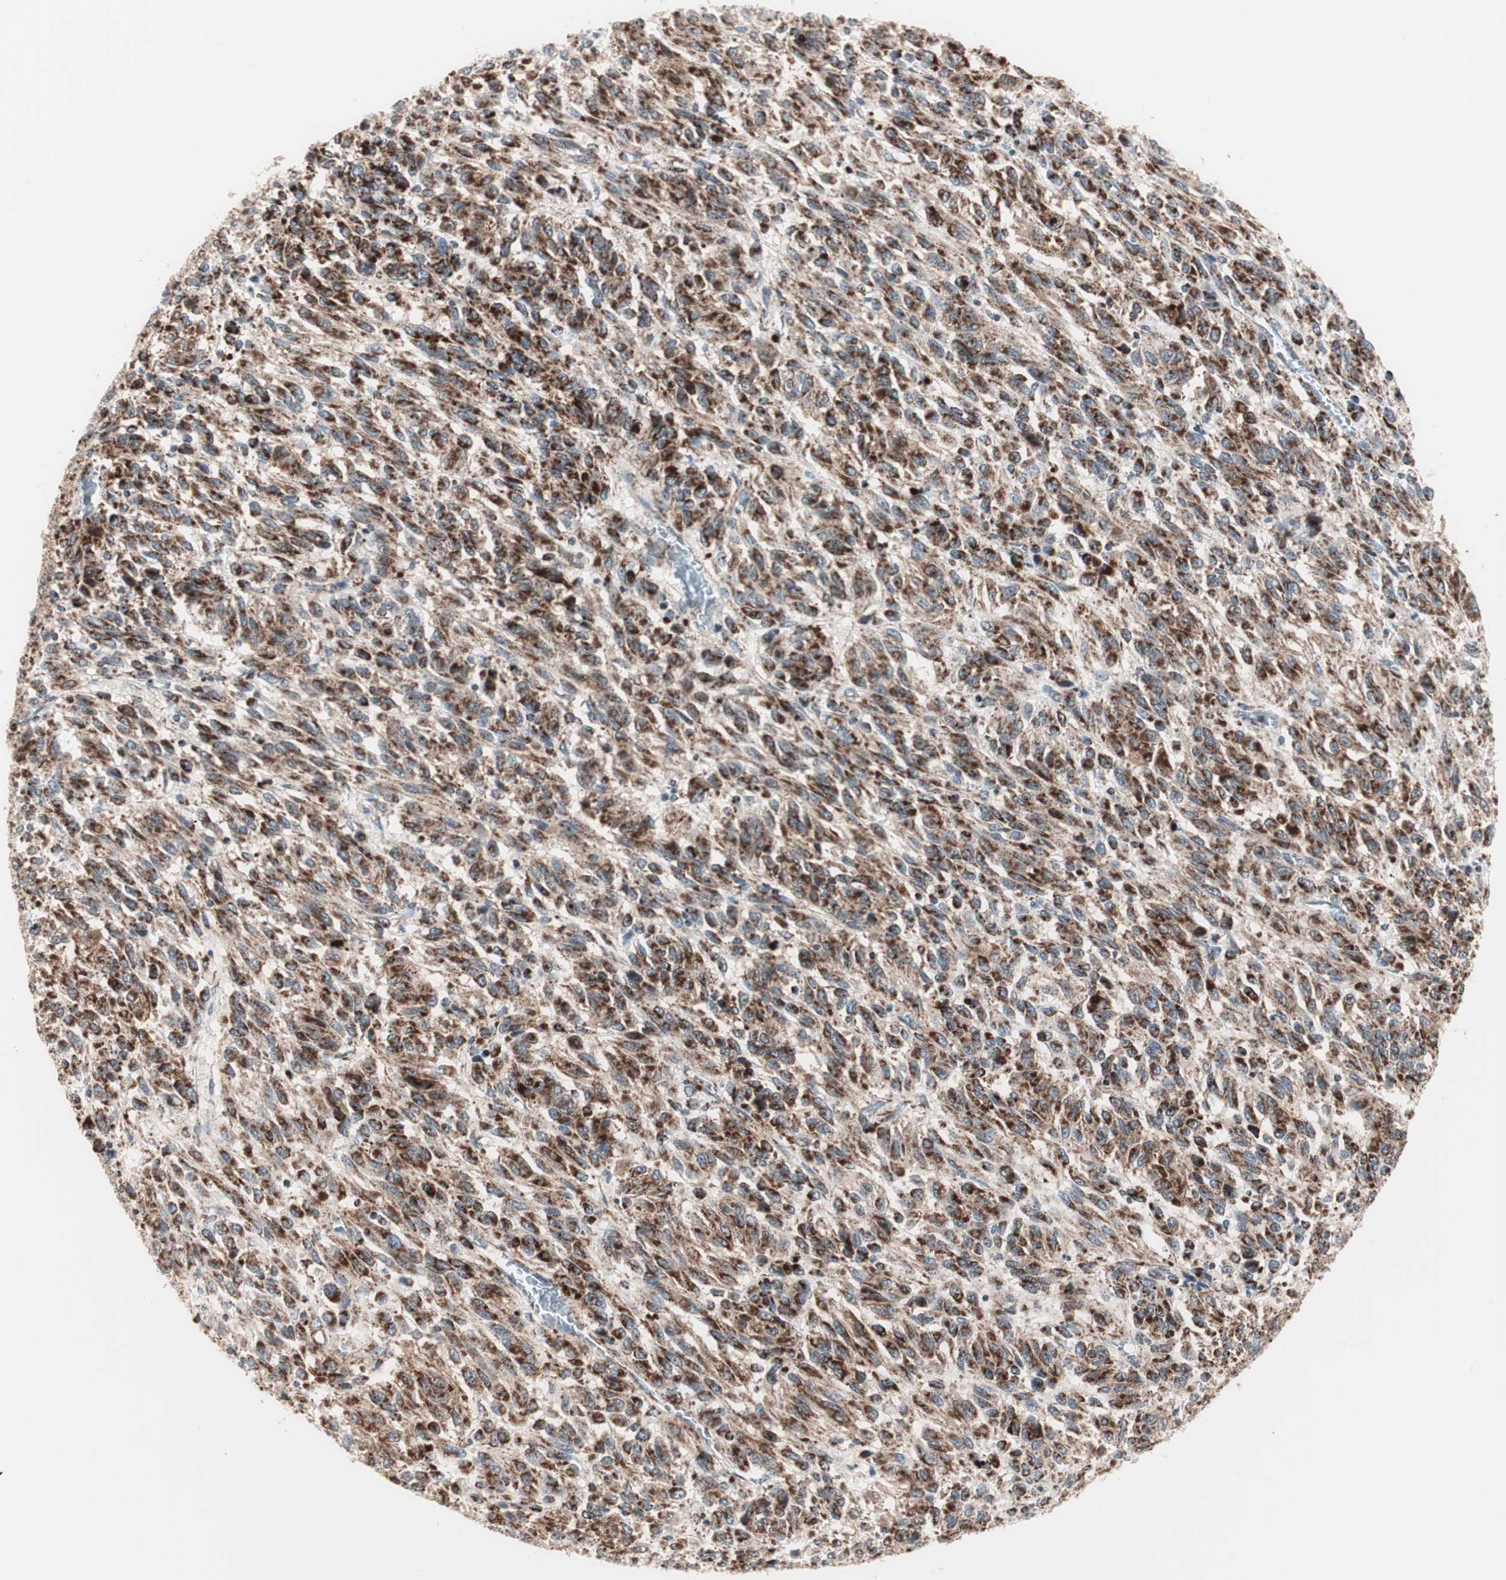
{"staining": {"intensity": "strong", "quantity": ">75%", "location": "cytoplasmic/membranous"}, "tissue": "melanoma", "cell_type": "Tumor cells", "image_type": "cancer", "snomed": [{"axis": "morphology", "description": "Malignant melanoma, Metastatic site"}, {"axis": "topography", "description": "Lung"}], "caption": "Malignant melanoma (metastatic site) stained with a brown dye shows strong cytoplasmic/membranous positive positivity in about >75% of tumor cells.", "gene": "TOMM20", "patient": {"sex": "male", "age": 64}}